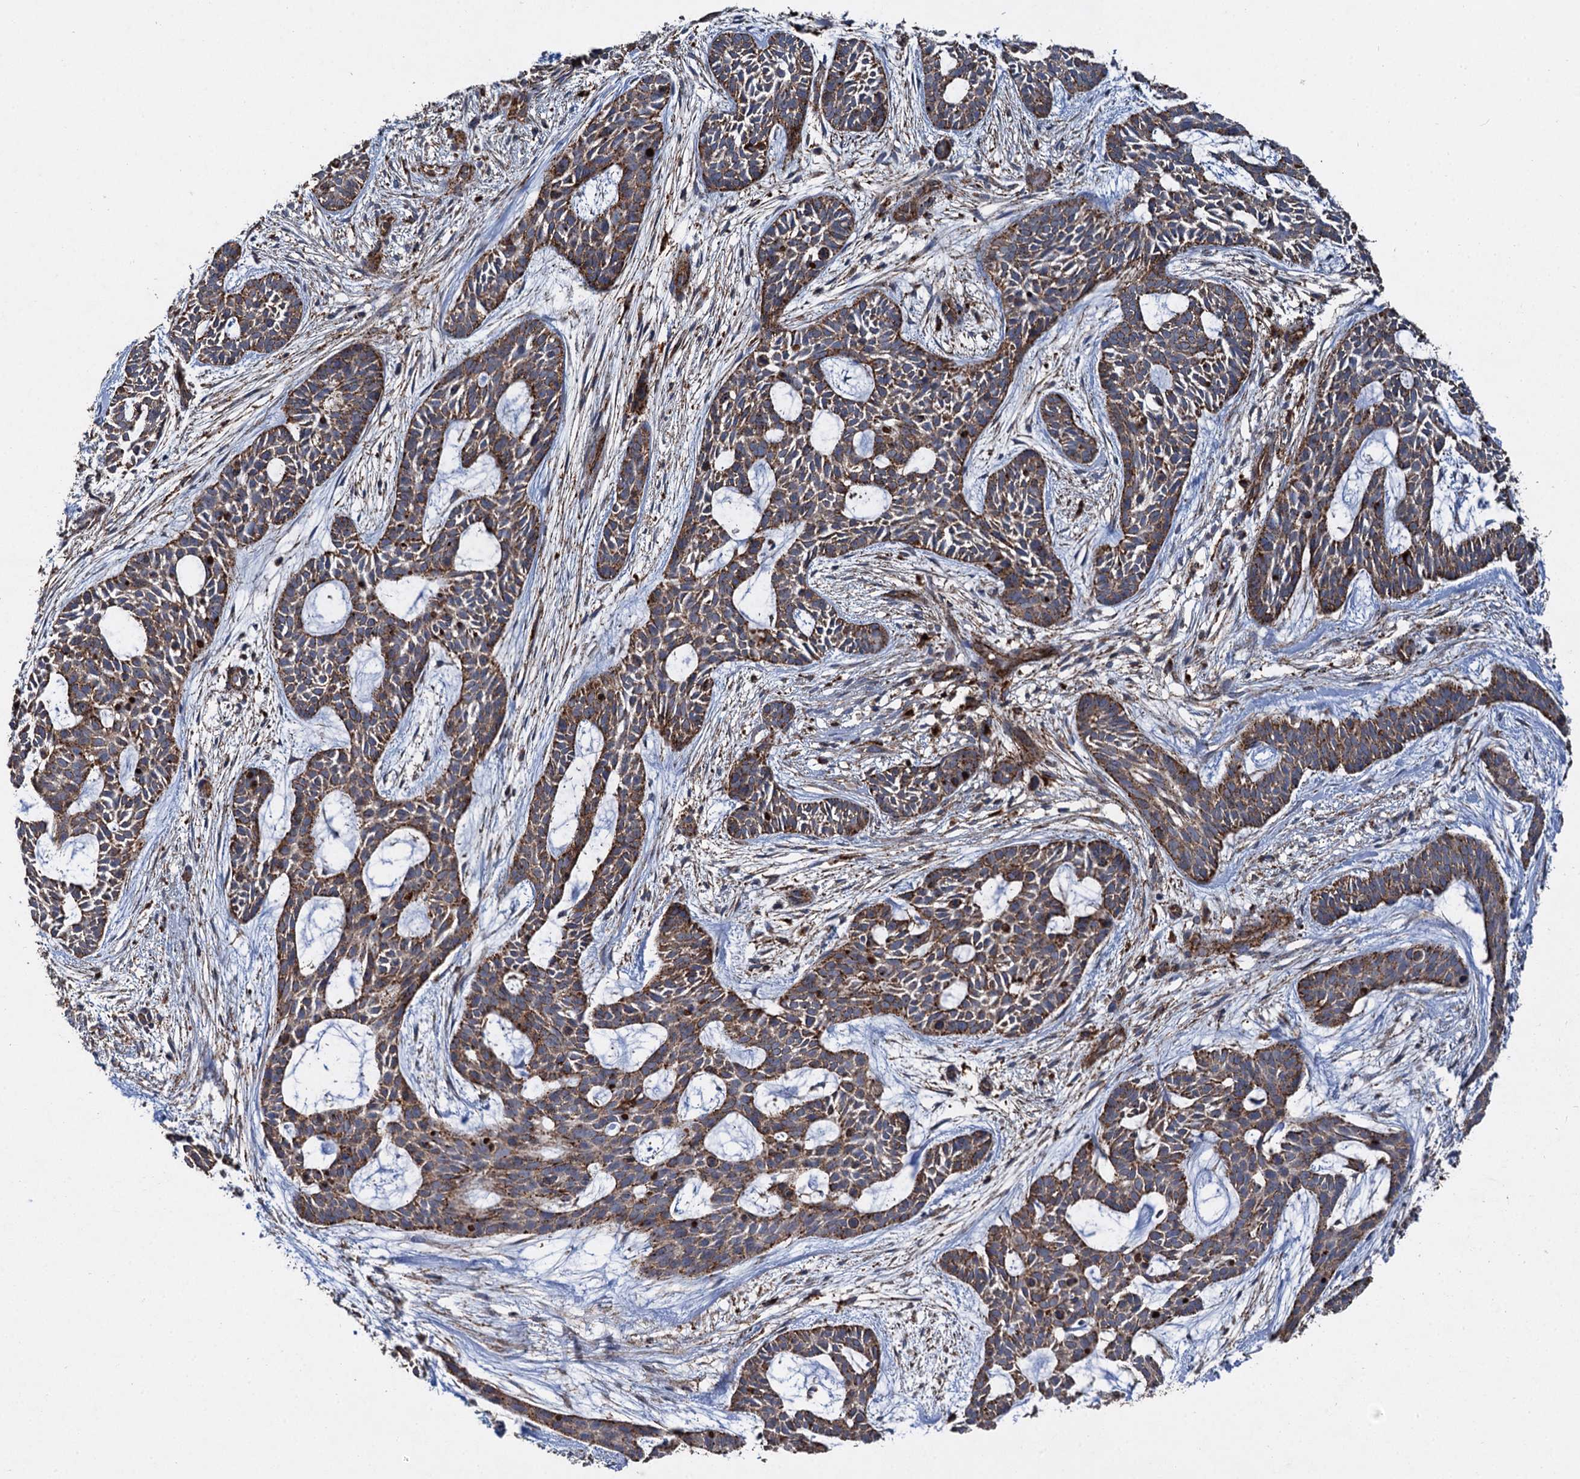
{"staining": {"intensity": "strong", "quantity": ">75%", "location": "cytoplasmic/membranous"}, "tissue": "skin cancer", "cell_type": "Tumor cells", "image_type": "cancer", "snomed": [{"axis": "morphology", "description": "Basal cell carcinoma"}, {"axis": "topography", "description": "Skin"}], "caption": "Protein expression analysis of skin cancer (basal cell carcinoma) reveals strong cytoplasmic/membranous staining in approximately >75% of tumor cells.", "gene": "GBA1", "patient": {"sex": "male", "age": 89}}